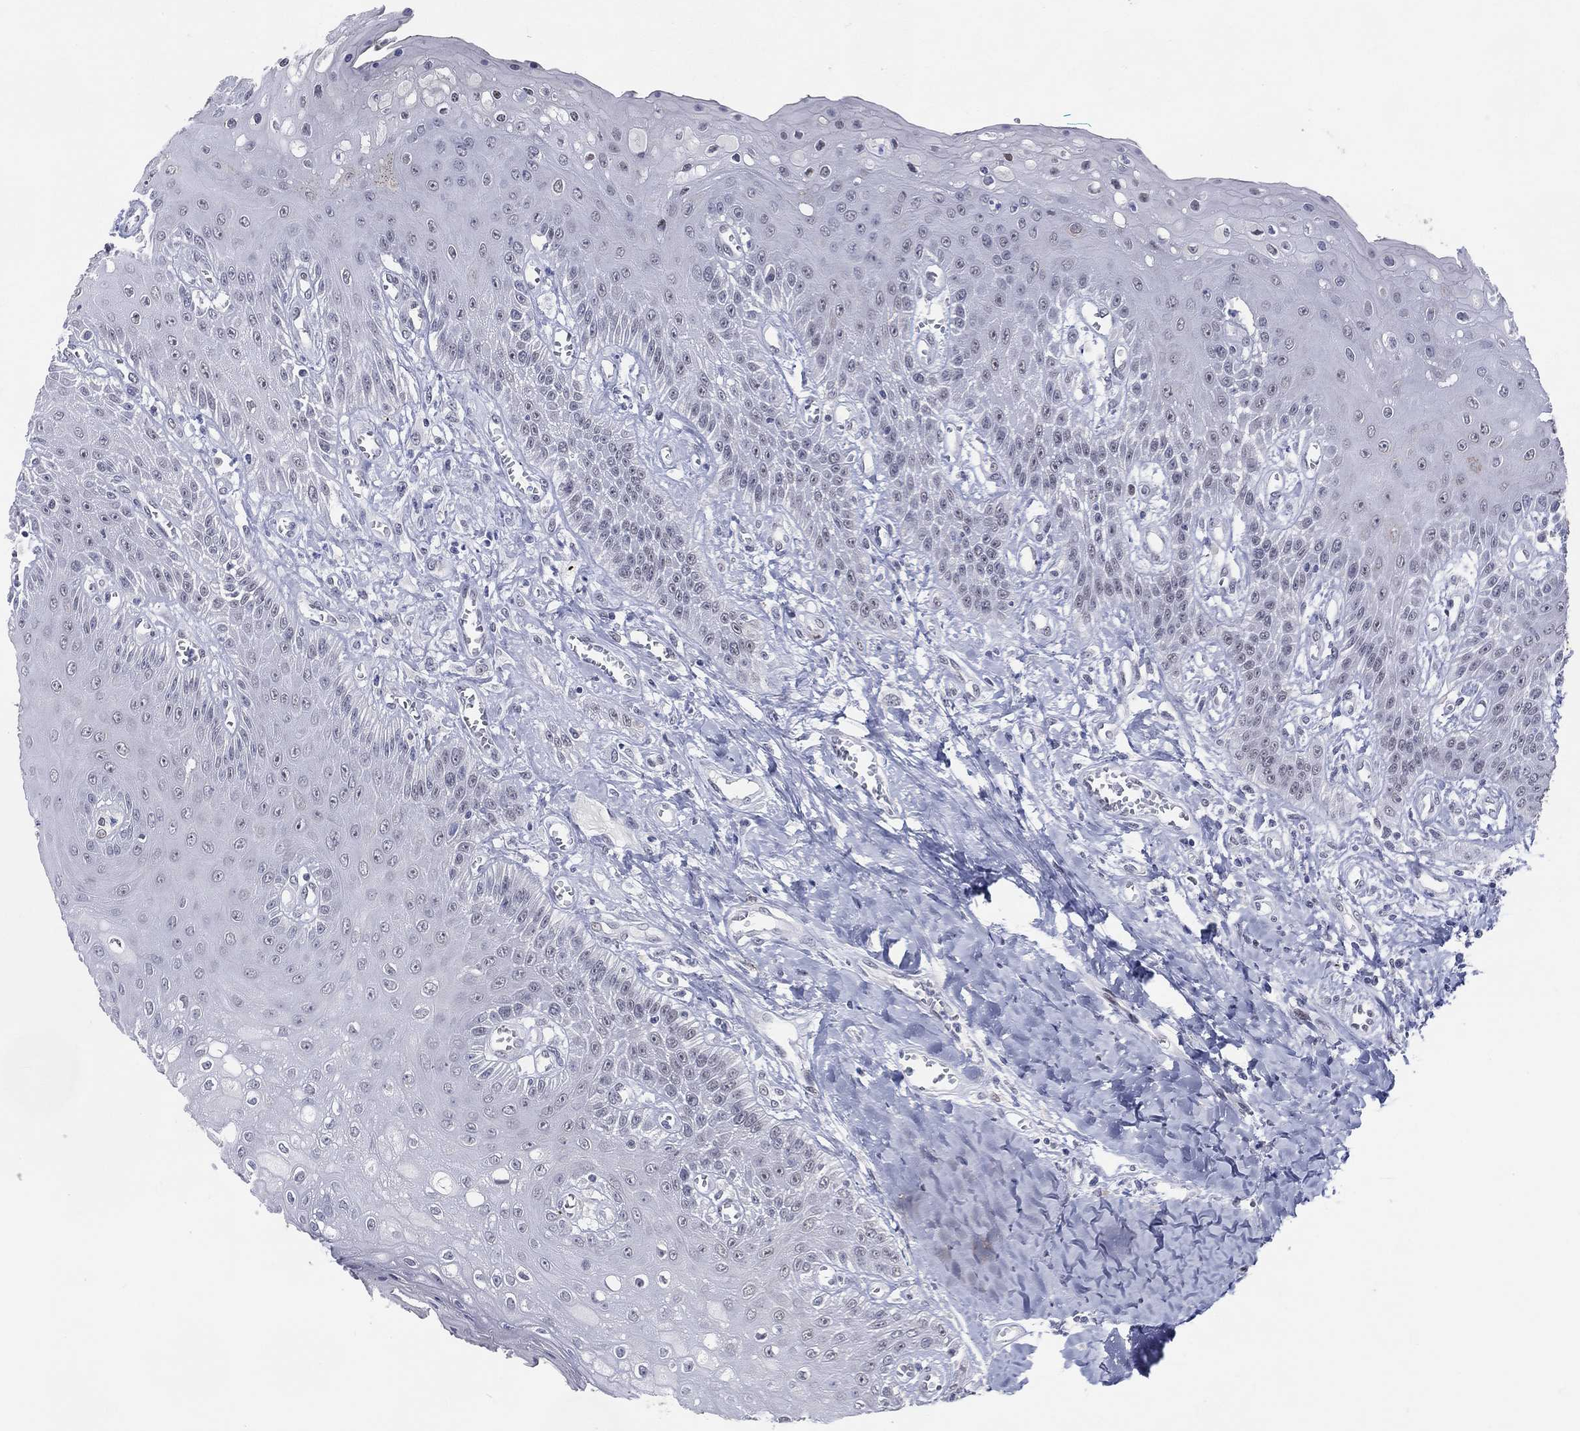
{"staining": {"intensity": "negative", "quantity": "none", "location": "none"}, "tissue": "oral mucosa", "cell_type": "Squamous epithelial cells", "image_type": "normal", "snomed": [{"axis": "morphology", "description": "Normal tissue, NOS"}, {"axis": "morphology", "description": "Squamous cell carcinoma, NOS"}, {"axis": "topography", "description": "Oral tissue"}, {"axis": "topography", "description": "Head-Neck"}], "caption": "This histopathology image is of unremarkable oral mucosa stained with immunohistochemistry to label a protein in brown with the nuclei are counter-stained blue. There is no staining in squamous epithelial cells. Brightfield microscopy of immunohistochemistry (IHC) stained with DAB (brown) and hematoxylin (blue), captured at high magnification.", "gene": "CFAP58", "patient": {"sex": "female", "age": 74}}